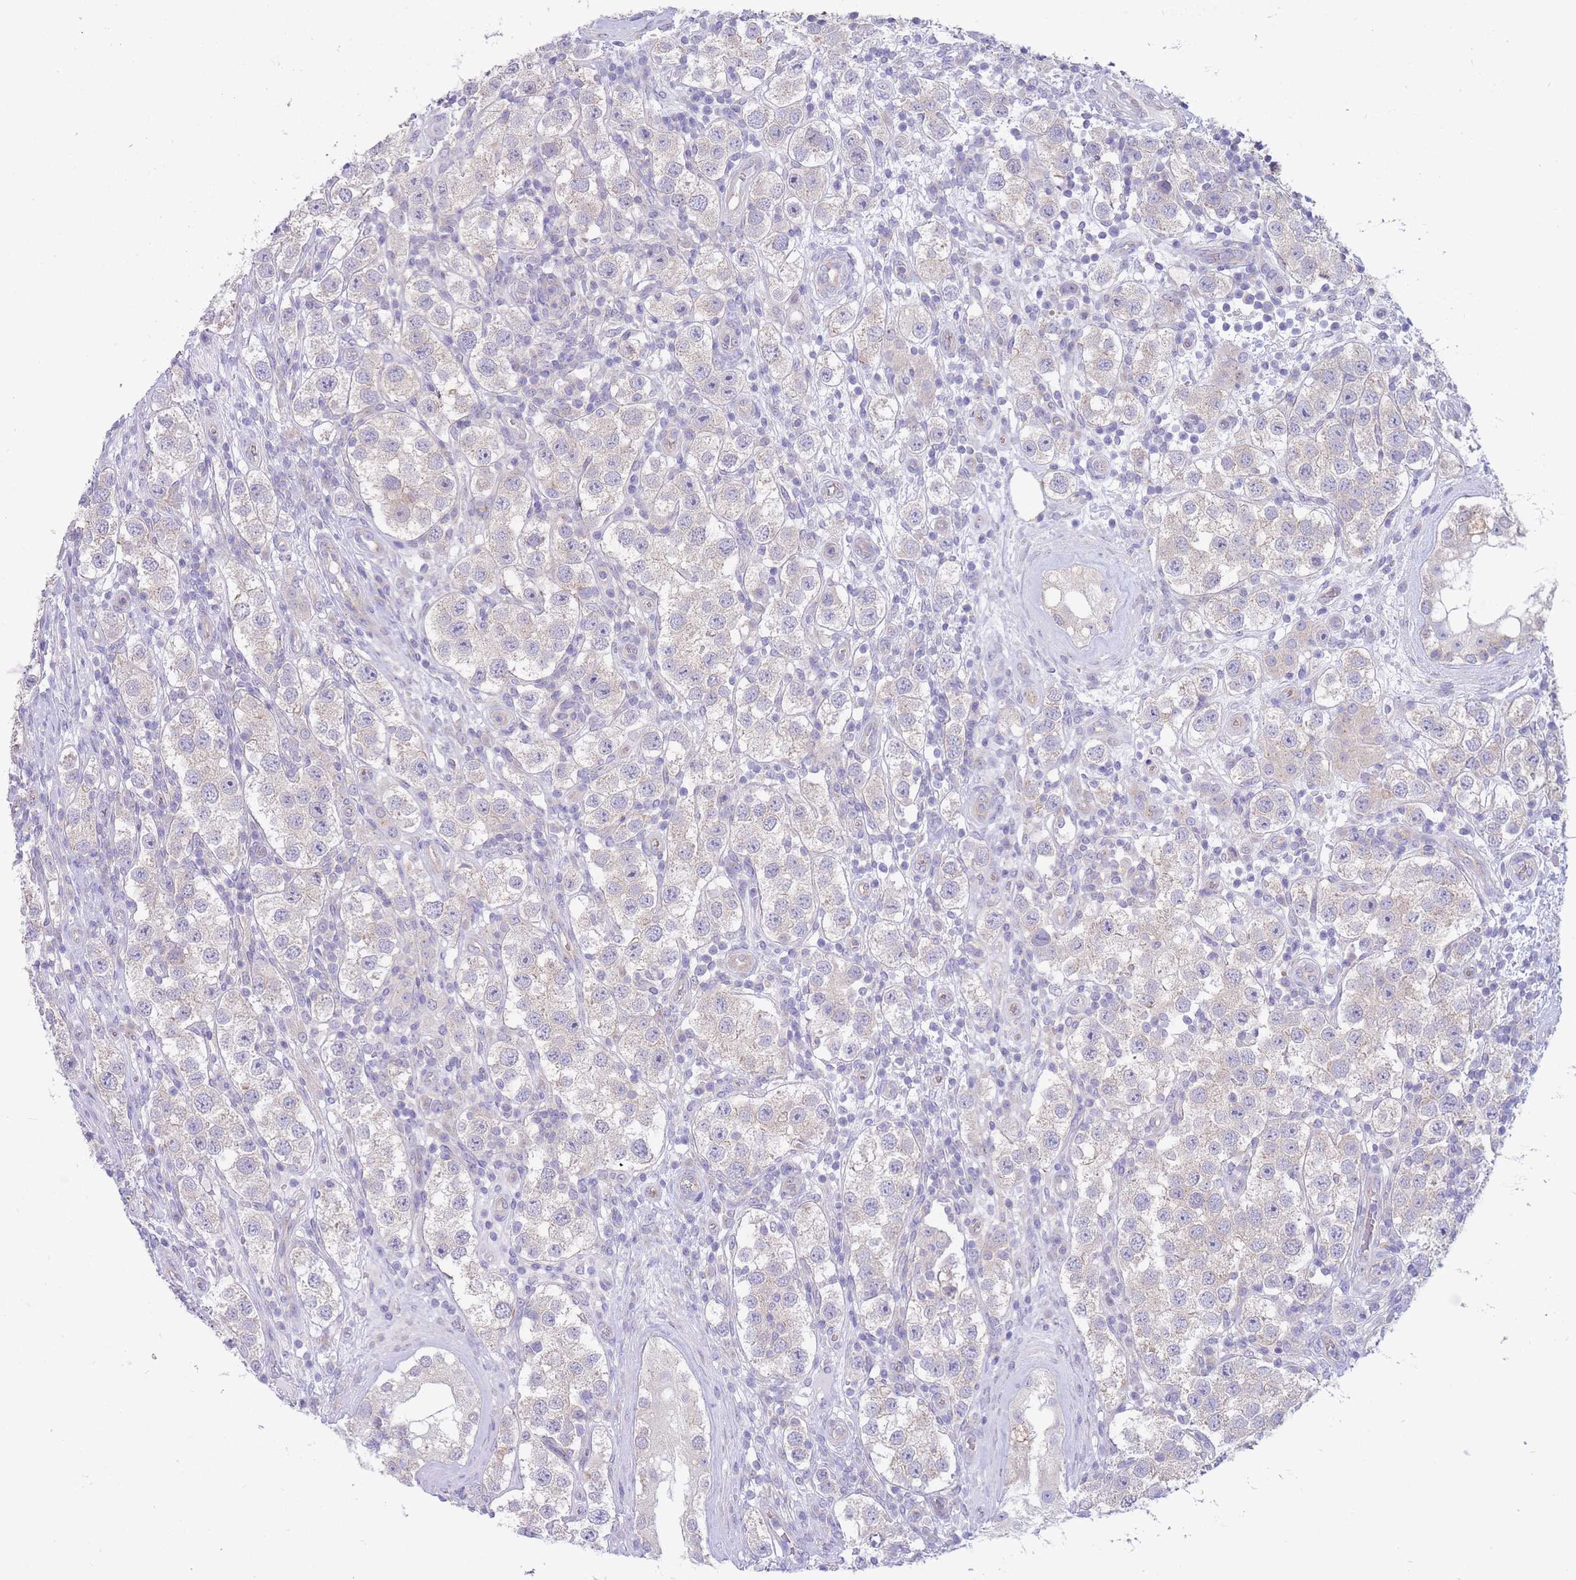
{"staining": {"intensity": "negative", "quantity": "none", "location": "none"}, "tissue": "testis cancer", "cell_type": "Tumor cells", "image_type": "cancer", "snomed": [{"axis": "morphology", "description": "Seminoma, NOS"}, {"axis": "topography", "description": "Testis"}], "caption": "Immunohistochemistry micrograph of neoplastic tissue: human seminoma (testis) stained with DAB shows no significant protein expression in tumor cells.", "gene": "ALS2CL", "patient": {"sex": "male", "age": 37}}